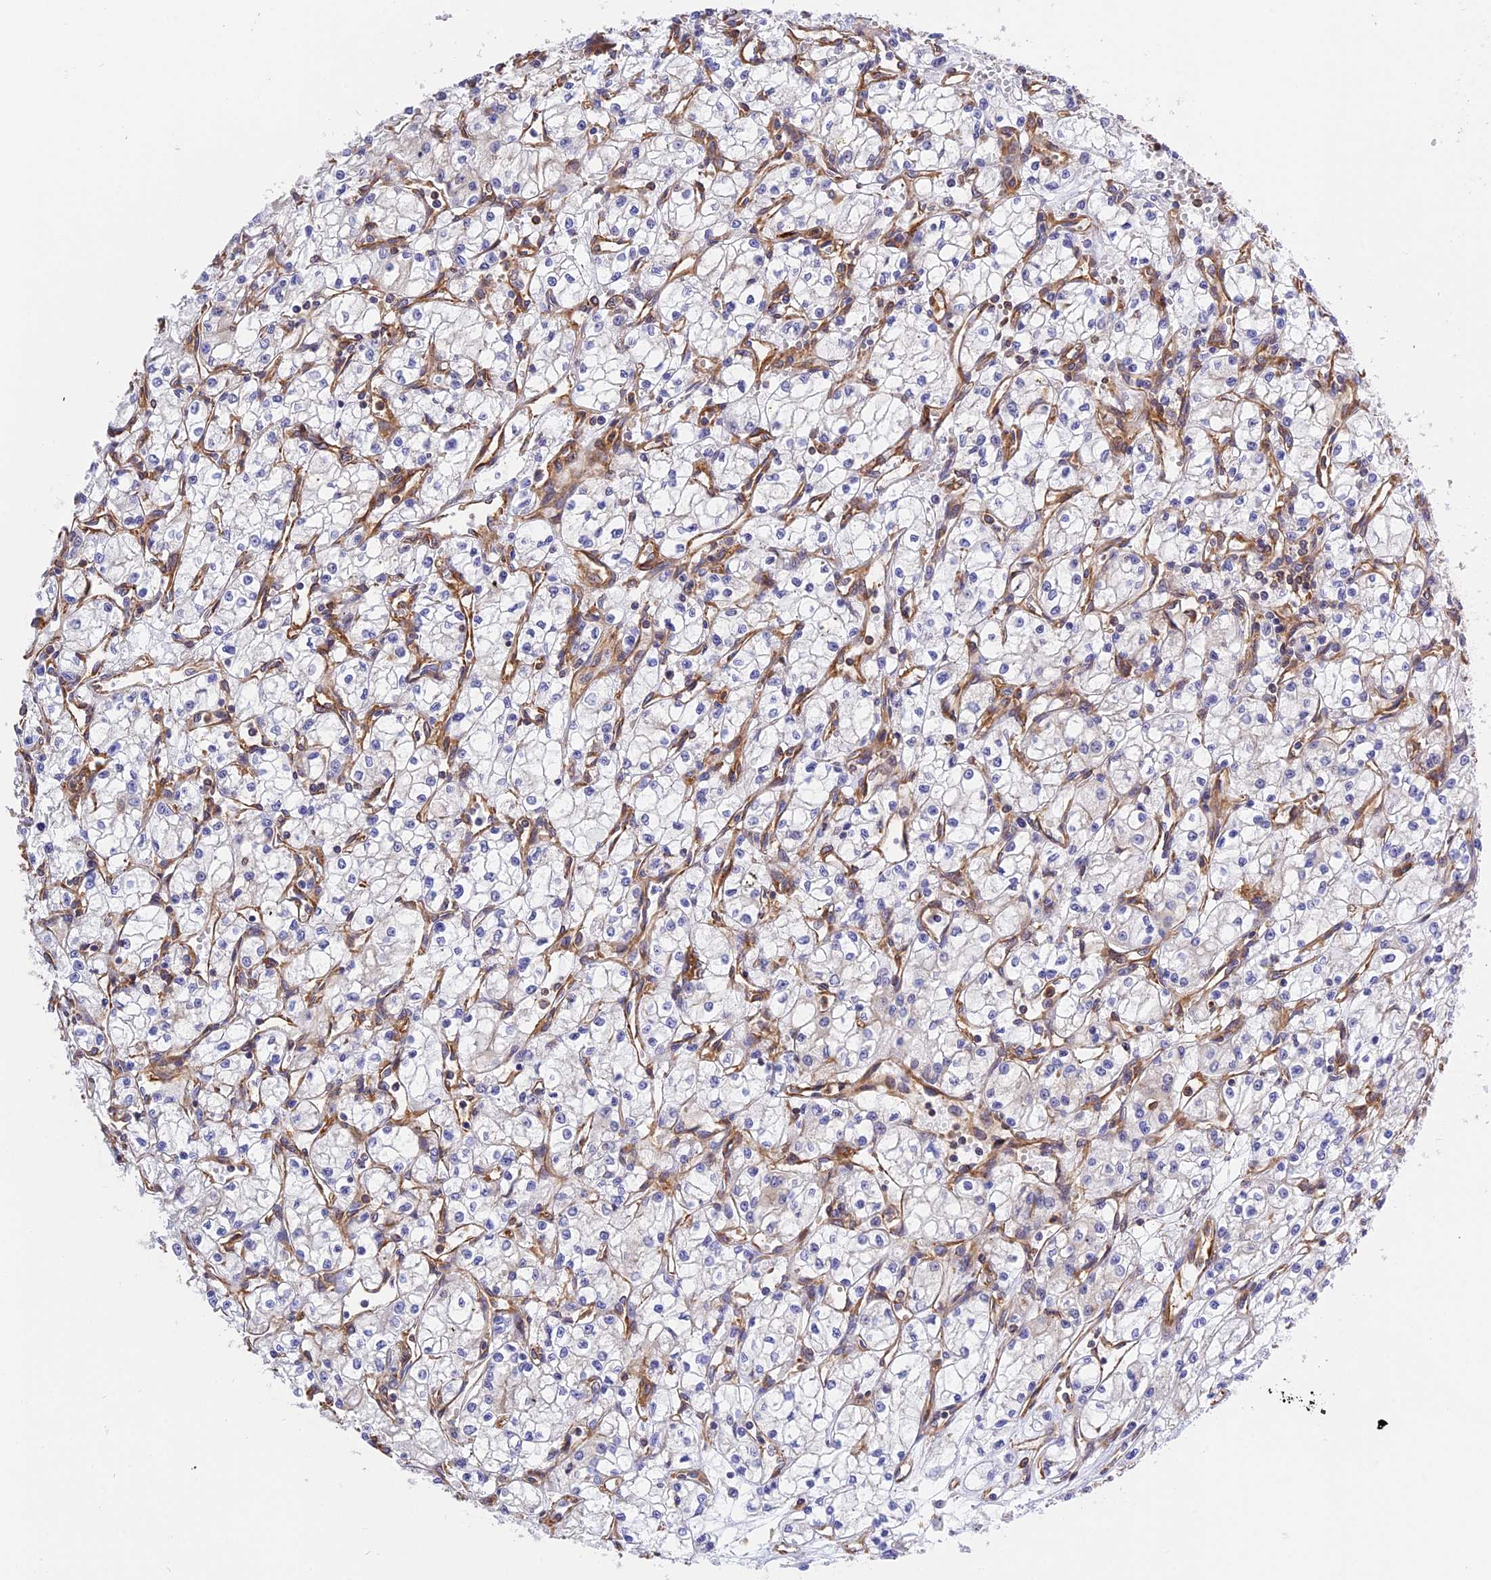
{"staining": {"intensity": "negative", "quantity": "none", "location": "none"}, "tissue": "renal cancer", "cell_type": "Tumor cells", "image_type": "cancer", "snomed": [{"axis": "morphology", "description": "Adenocarcinoma, NOS"}, {"axis": "topography", "description": "Kidney"}], "caption": "This is an immunohistochemistry photomicrograph of renal cancer. There is no staining in tumor cells.", "gene": "C5orf22", "patient": {"sex": "male", "age": 59}}